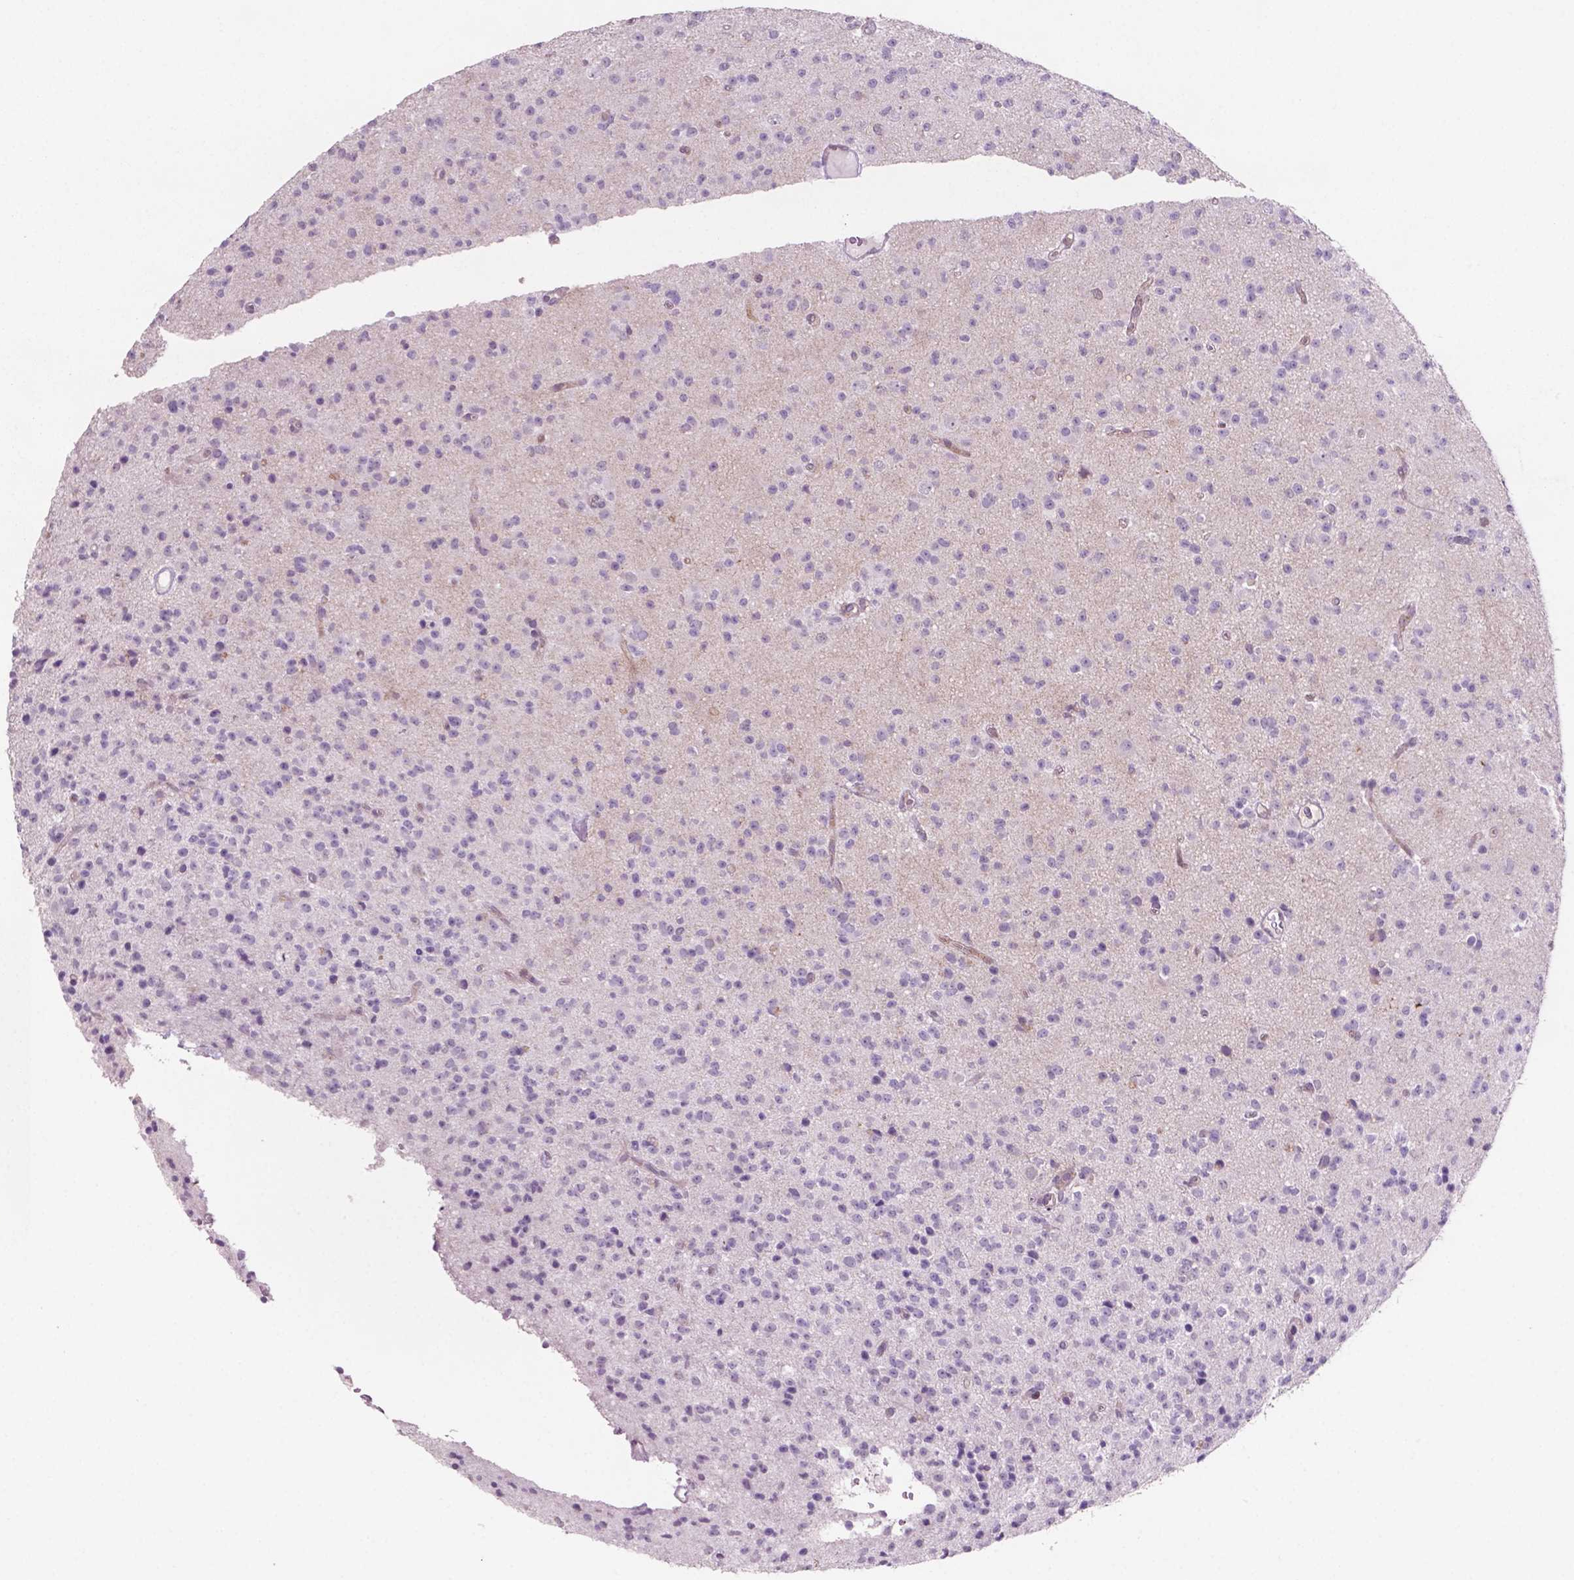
{"staining": {"intensity": "negative", "quantity": "none", "location": "none"}, "tissue": "glioma", "cell_type": "Tumor cells", "image_type": "cancer", "snomed": [{"axis": "morphology", "description": "Glioma, malignant, High grade"}, {"axis": "topography", "description": "Brain"}], "caption": "Immunohistochemical staining of glioma shows no significant positivity in tumor cells. (Brightfield microscopy of DAB (3,3'-diaminobenzidine) immunohistochemistry (IHC) at high magnification).", "gene": "LDHA", "patient": {"sex": "male", "age": 36}}